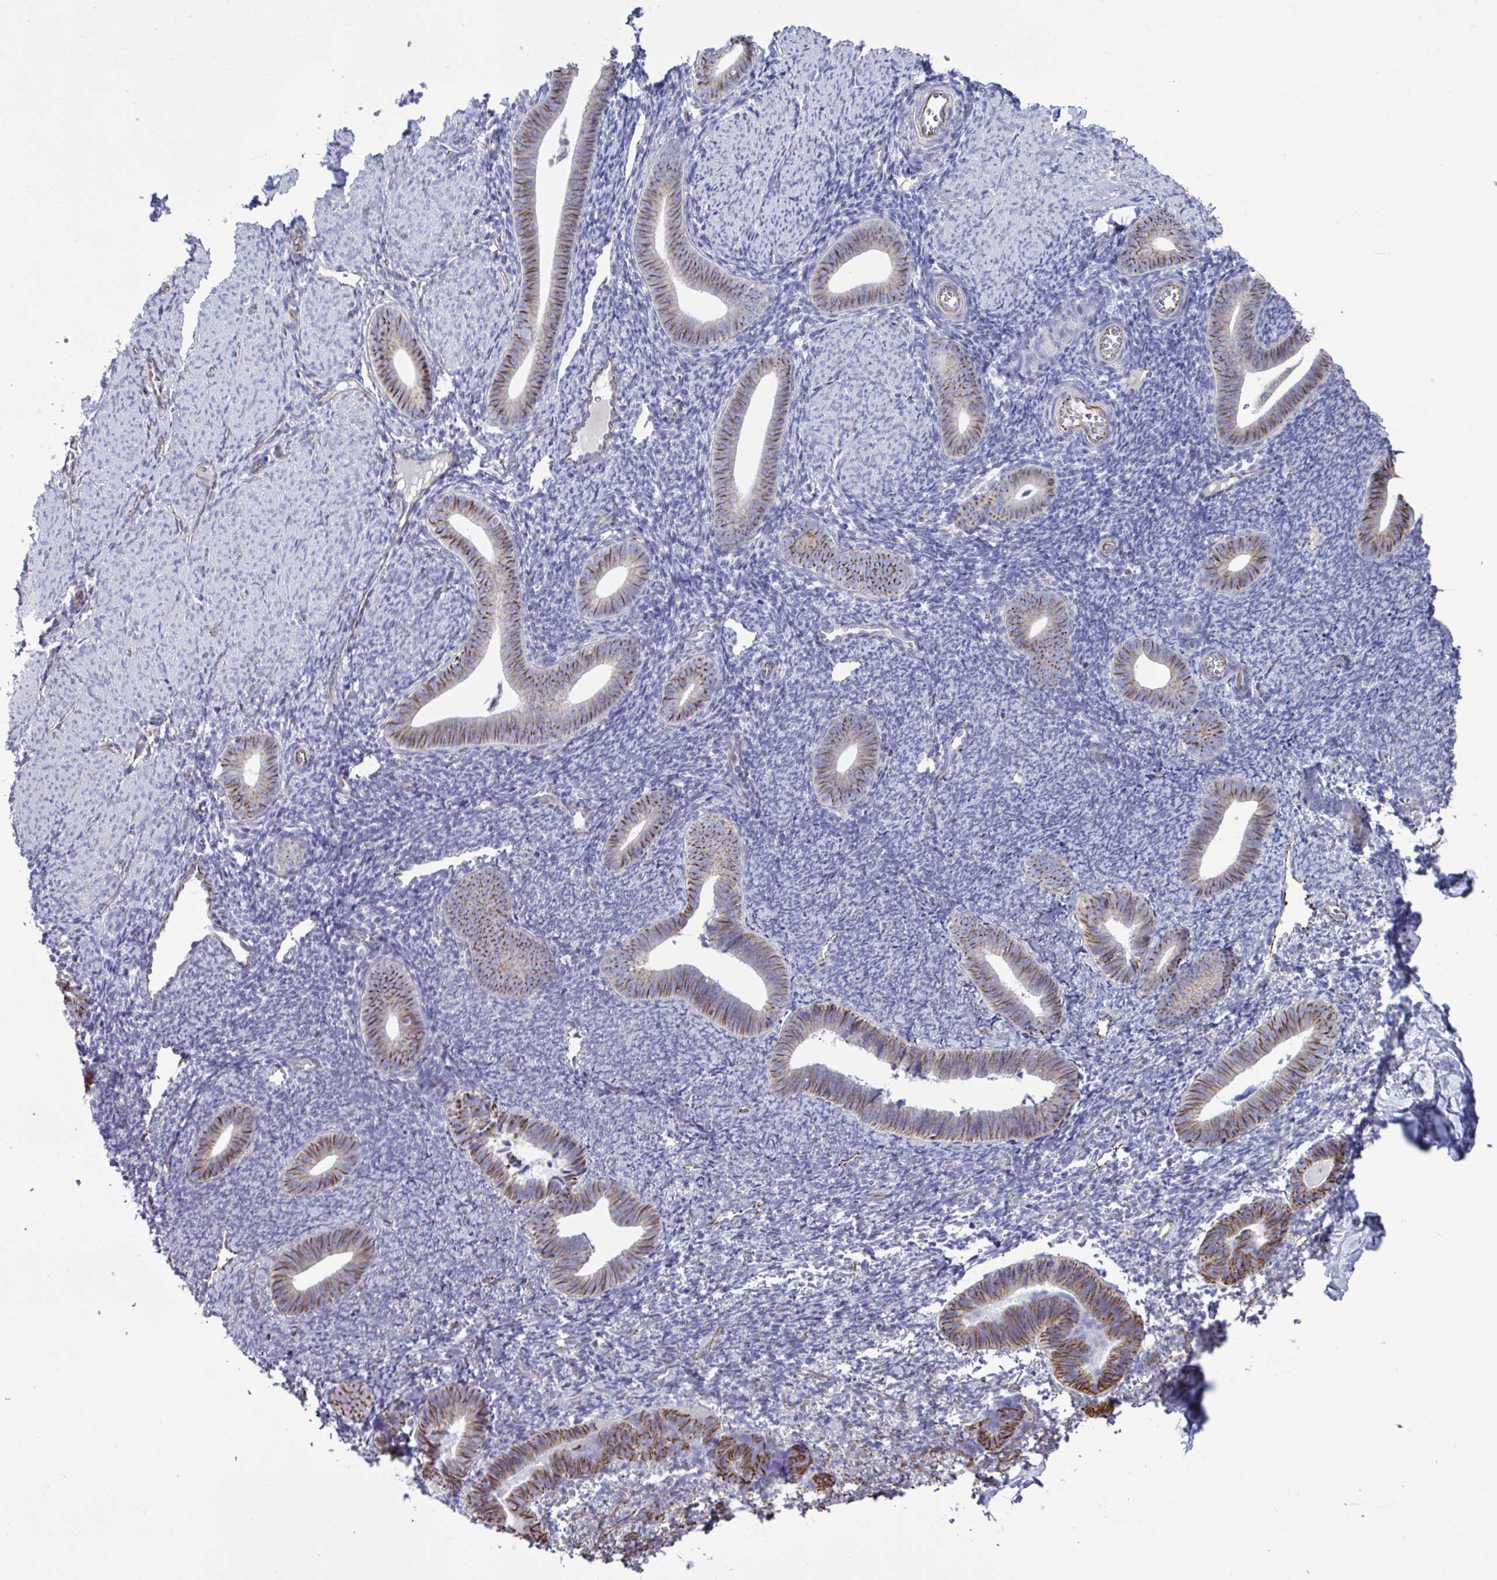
{"staining": {"intensity": "weak", "quantity": "<25%", "location": "cytoplasmic/membranous"}, "tissue": "endometrium", "cell_type": "Cells in endometrial stroma", "image_type": "normal", "snomed": [{"axis": "morphology", "description": "Normal tissue, NOS"}, {"axis": "topography", "description": "Endometrium"}], "caption": "Immunohistochemistry (IHC) micrograph of normal endometrium stained for a protein (brown), which displays no expression in cells in endometrial stroma. (DAB (3,3'-diaminobenzidine) IHC, high magnification).", "gene": "TMEM86B", "patient": {"sex": "female", "age": 39}}